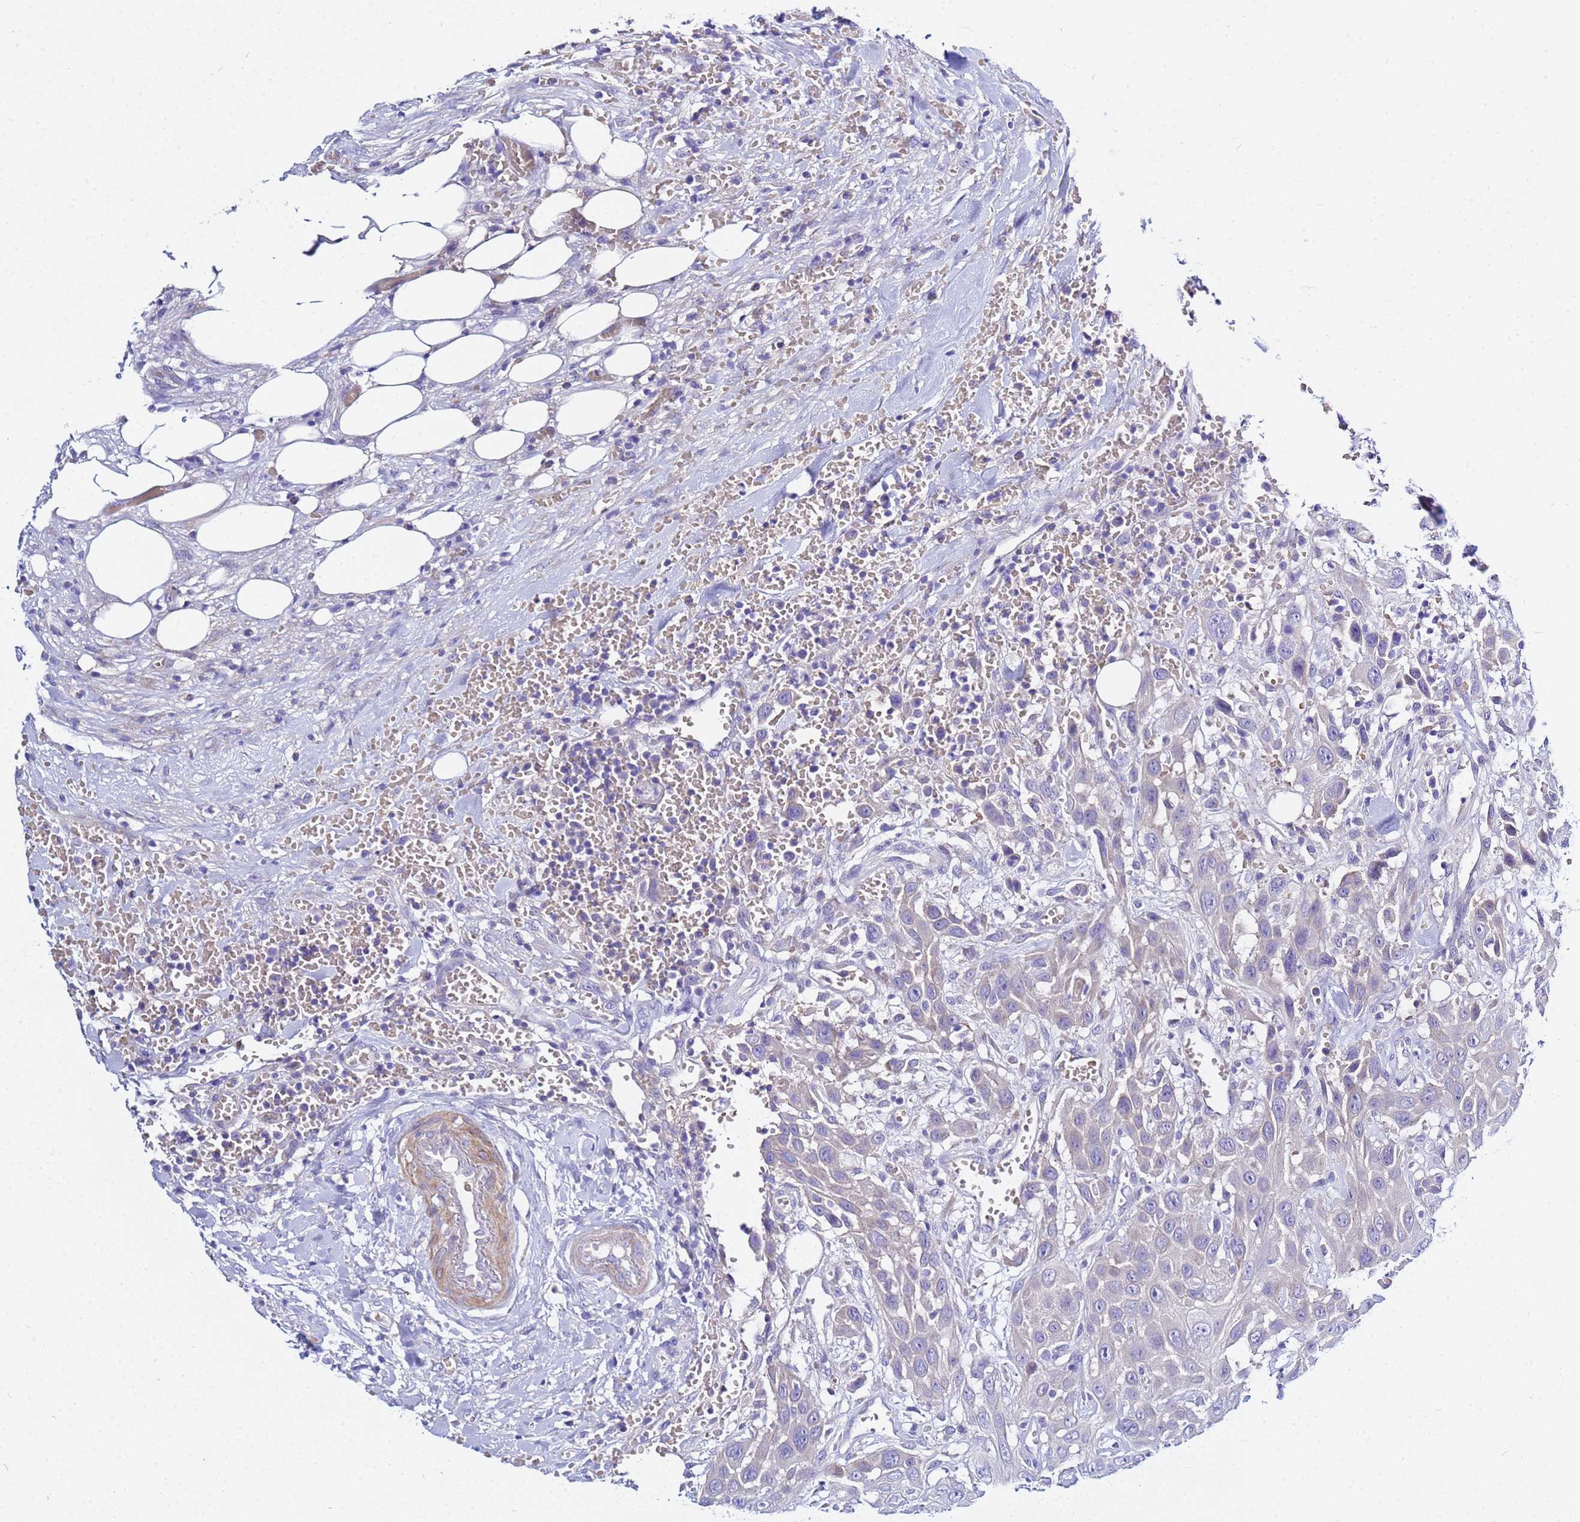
{"staining": {"intensity": "negative", "quantity": "none", "location": "none"}, "tissue": "head and neck cancer", "cell_type": "Tumor cells", "image_type": "cancer", "snomed": [{"axis": "morphology", "description": "Squamous cell carcinoma, NOS"}, {"axis": "topography", "description": "Head-Neck"}], "caption": "High magnification brightfield microscopy of squamous cell carcinoma (head and neck) stained with DAB (3,3'-diaminobenzidine) (brown) and counterstained with hematoxylin (blue): tumor cells show no significant staining.", "gene": "USP18", "patient": {"sex": "male", "age": 81}}